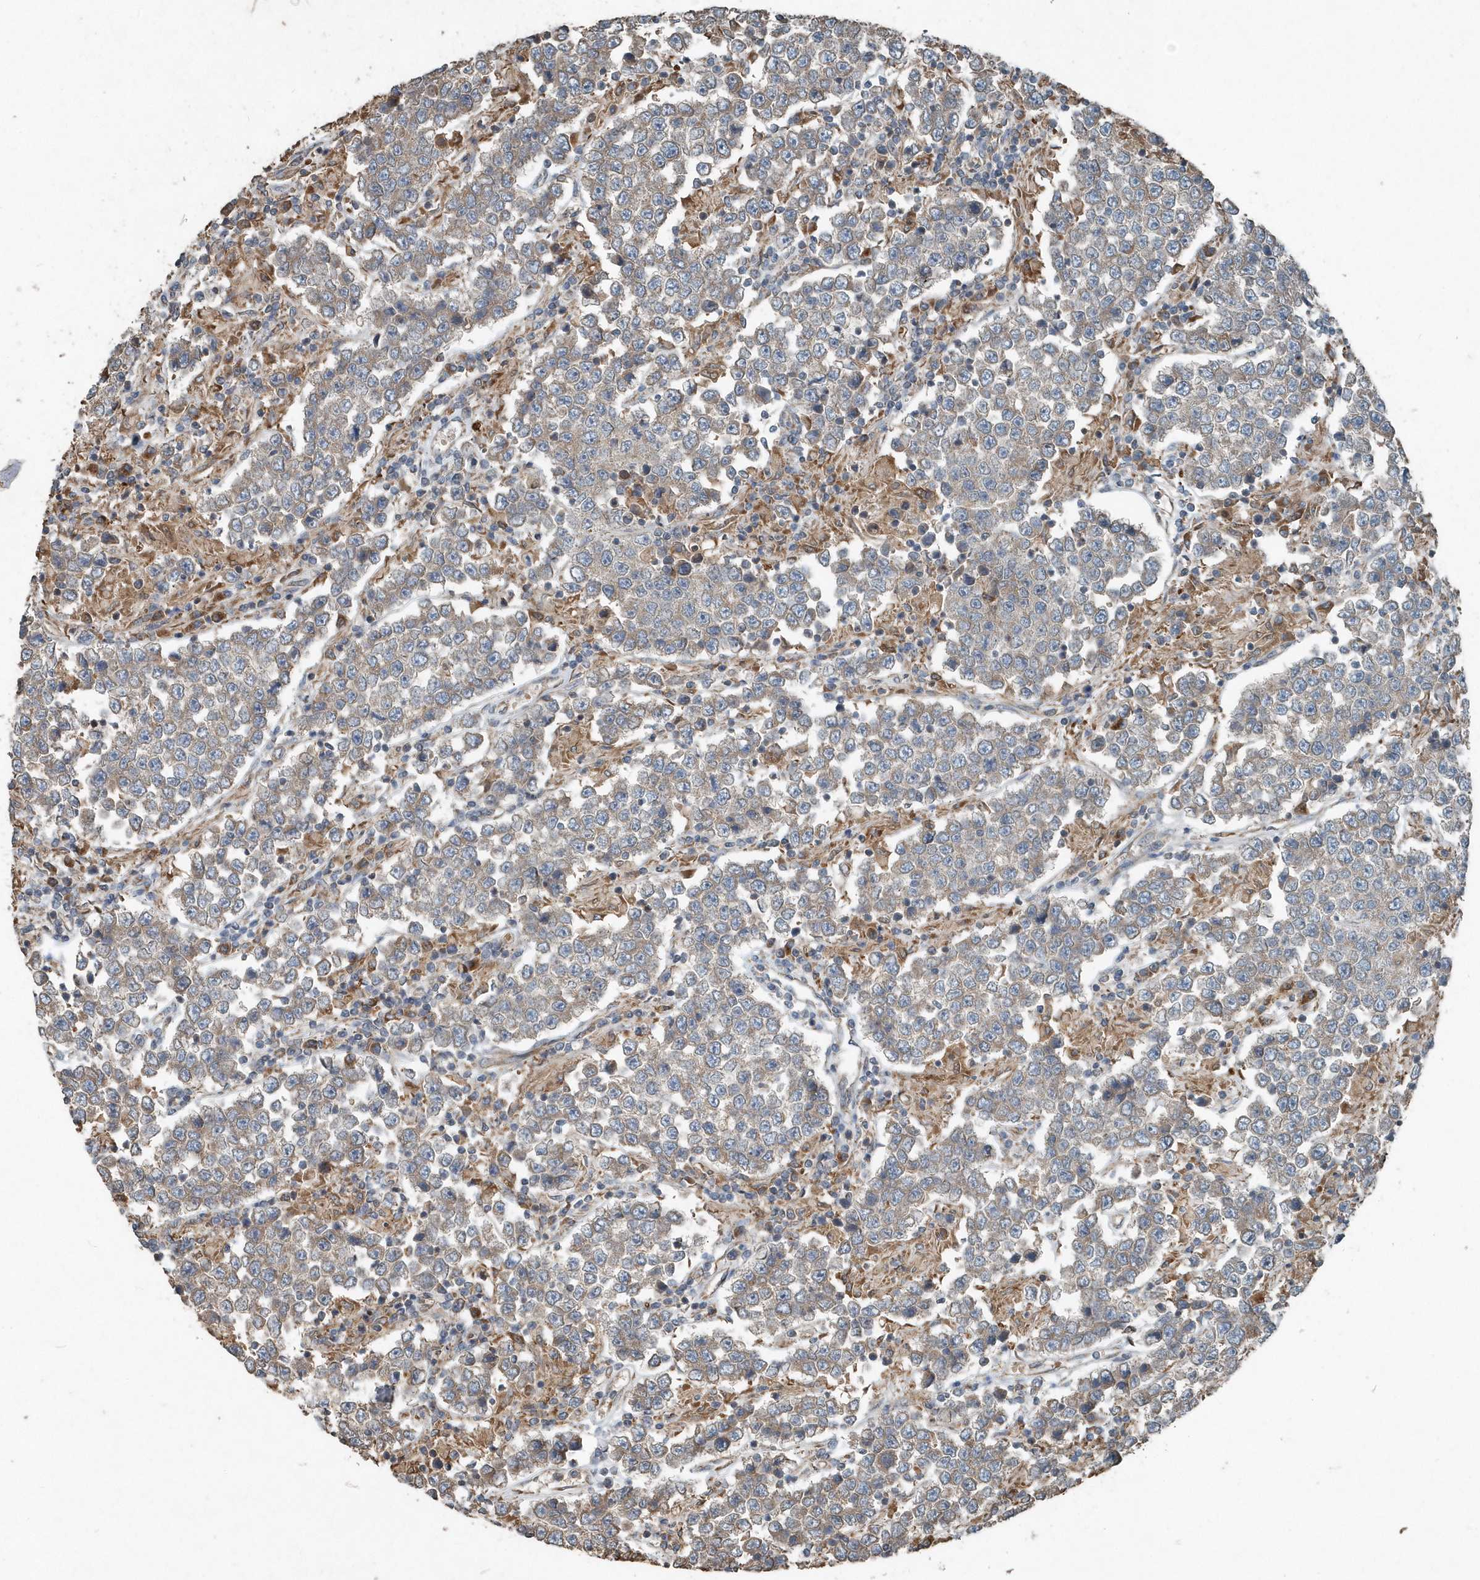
{"staining": {"intensity": "weak", "quantity": ">75%", "location": "cytoplasmic/membranous"}, "tissue": "testis cancer", "cell_type": "Tumor cells", "image_type": "cancer", "snomed": [{"axis": "morphology", "description": "Normal tissue, NOS"}, {"axis": "morphology", "description": "Urothelial carcinoma, High grade"}, {"axis": "morphology", "description": "Seminoma, NOS"}, {"axis": "morphology", "description": "Carcinoma, Embryonal, NOS"}, {"axis": "topography", "description": "Urinary bladder"}, {"axis": "topography", "description": "Testis"}], "caption": "A high-resolution micrograph shows immunohistochemistry staining of embryonal carcinoma (testis), which exhibits weak cytoplasmic/membranous staining in about >75% of tumor cells.", "gene": "SCFD2", "patient": {"sex": "male", "age": 41}}